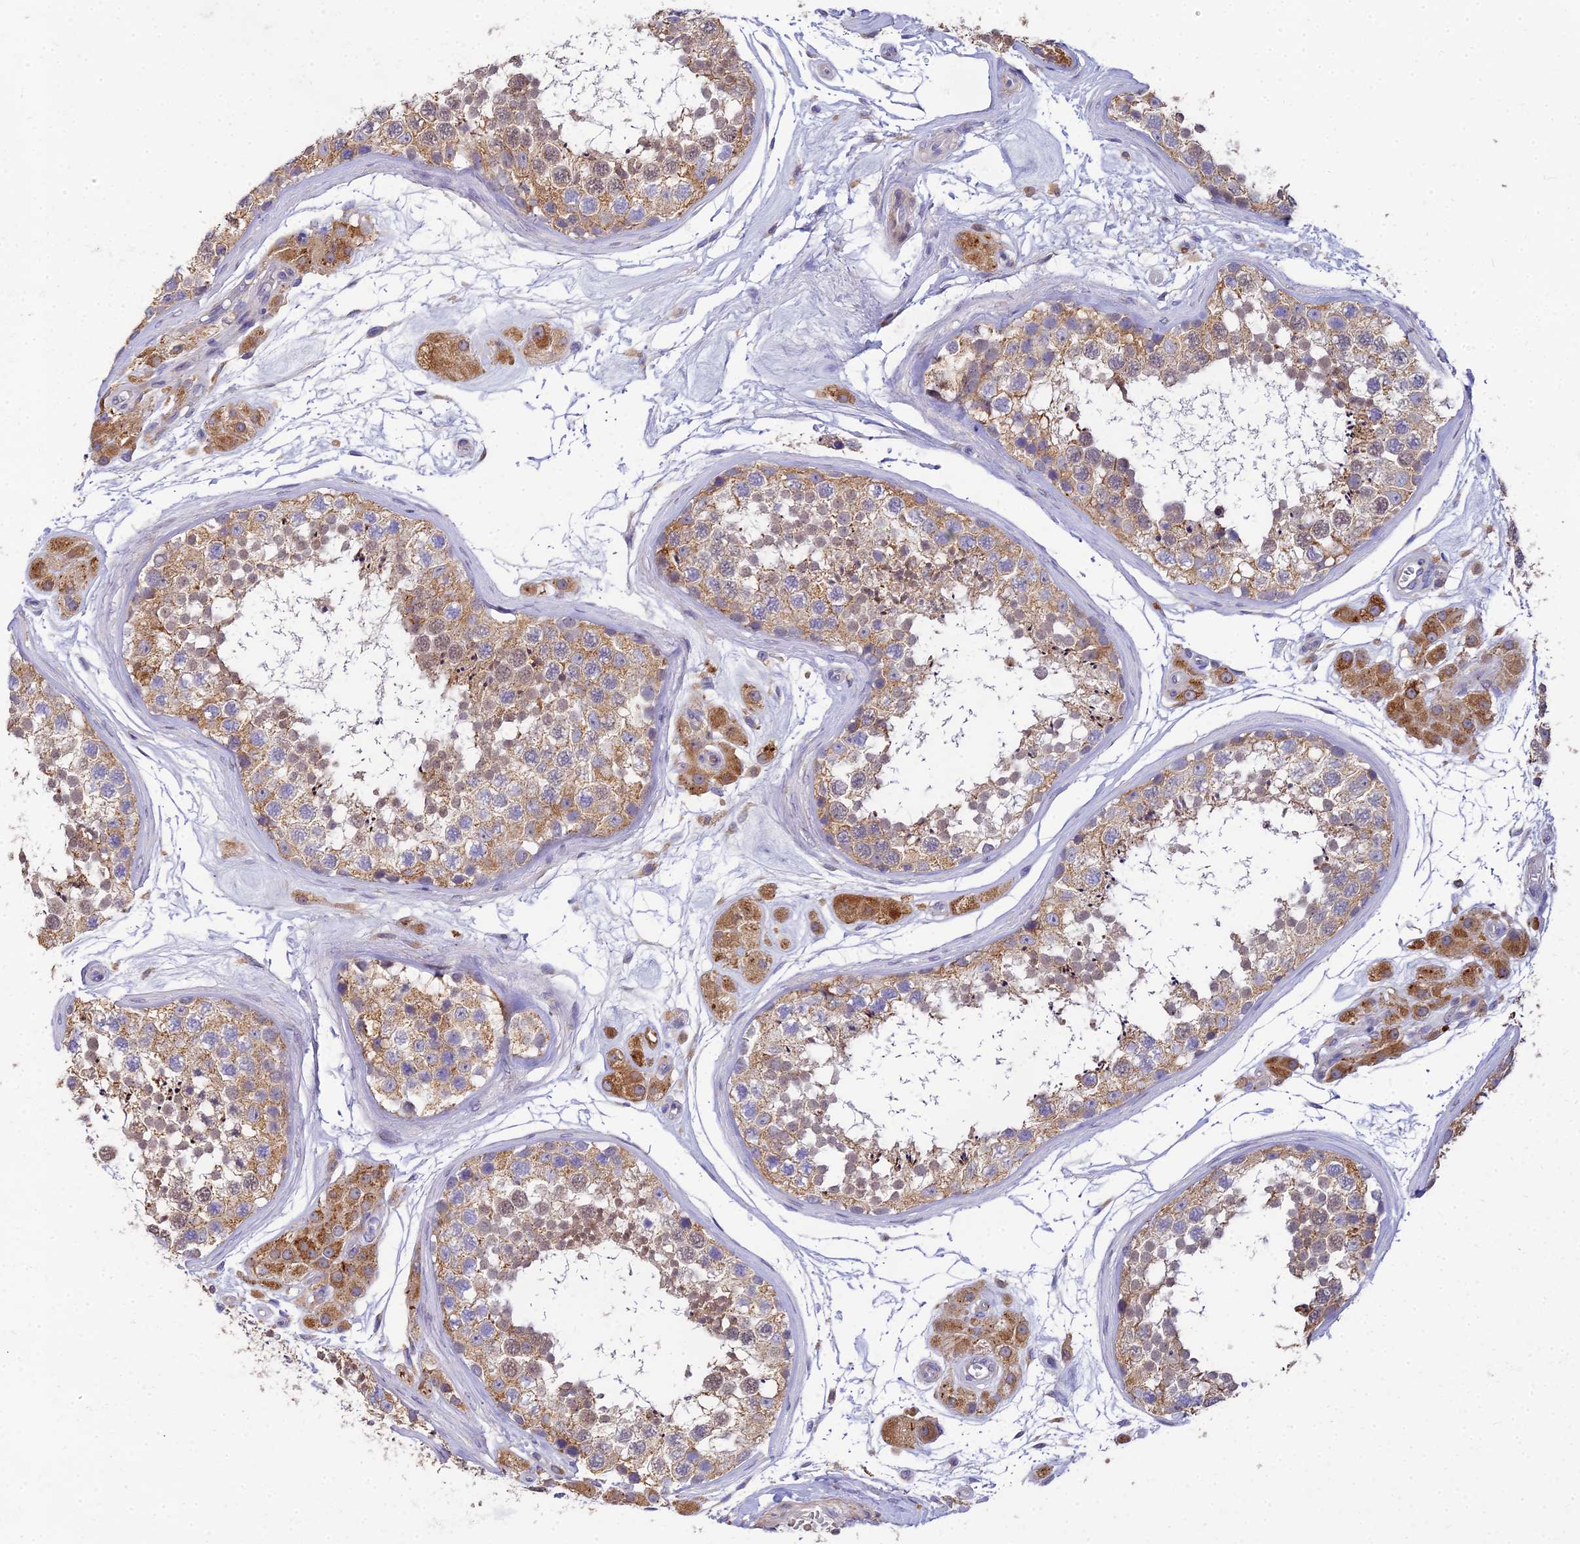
{"staining": {"intensity": "moderate", "quantity": ">75%", "location": "cytoplasmic/membranous"}, "tissue": "testis", "cell_type": "Cells in seminiferous ducts", "image_type": "normal", "snomed": [{"axis": "morphology", "description": "Normal tissue, NOS"}, {"axis": "topography", "description": "Testis"}], "caption": "Immunohistochemical staining of normal testis demonstrates moderate cytoplasmic/membranous protein expression in approximately >75% of cells in seminiferous ducts.", "gene": "ARL8A", "patient": {"sex": "male", "age": 56}}